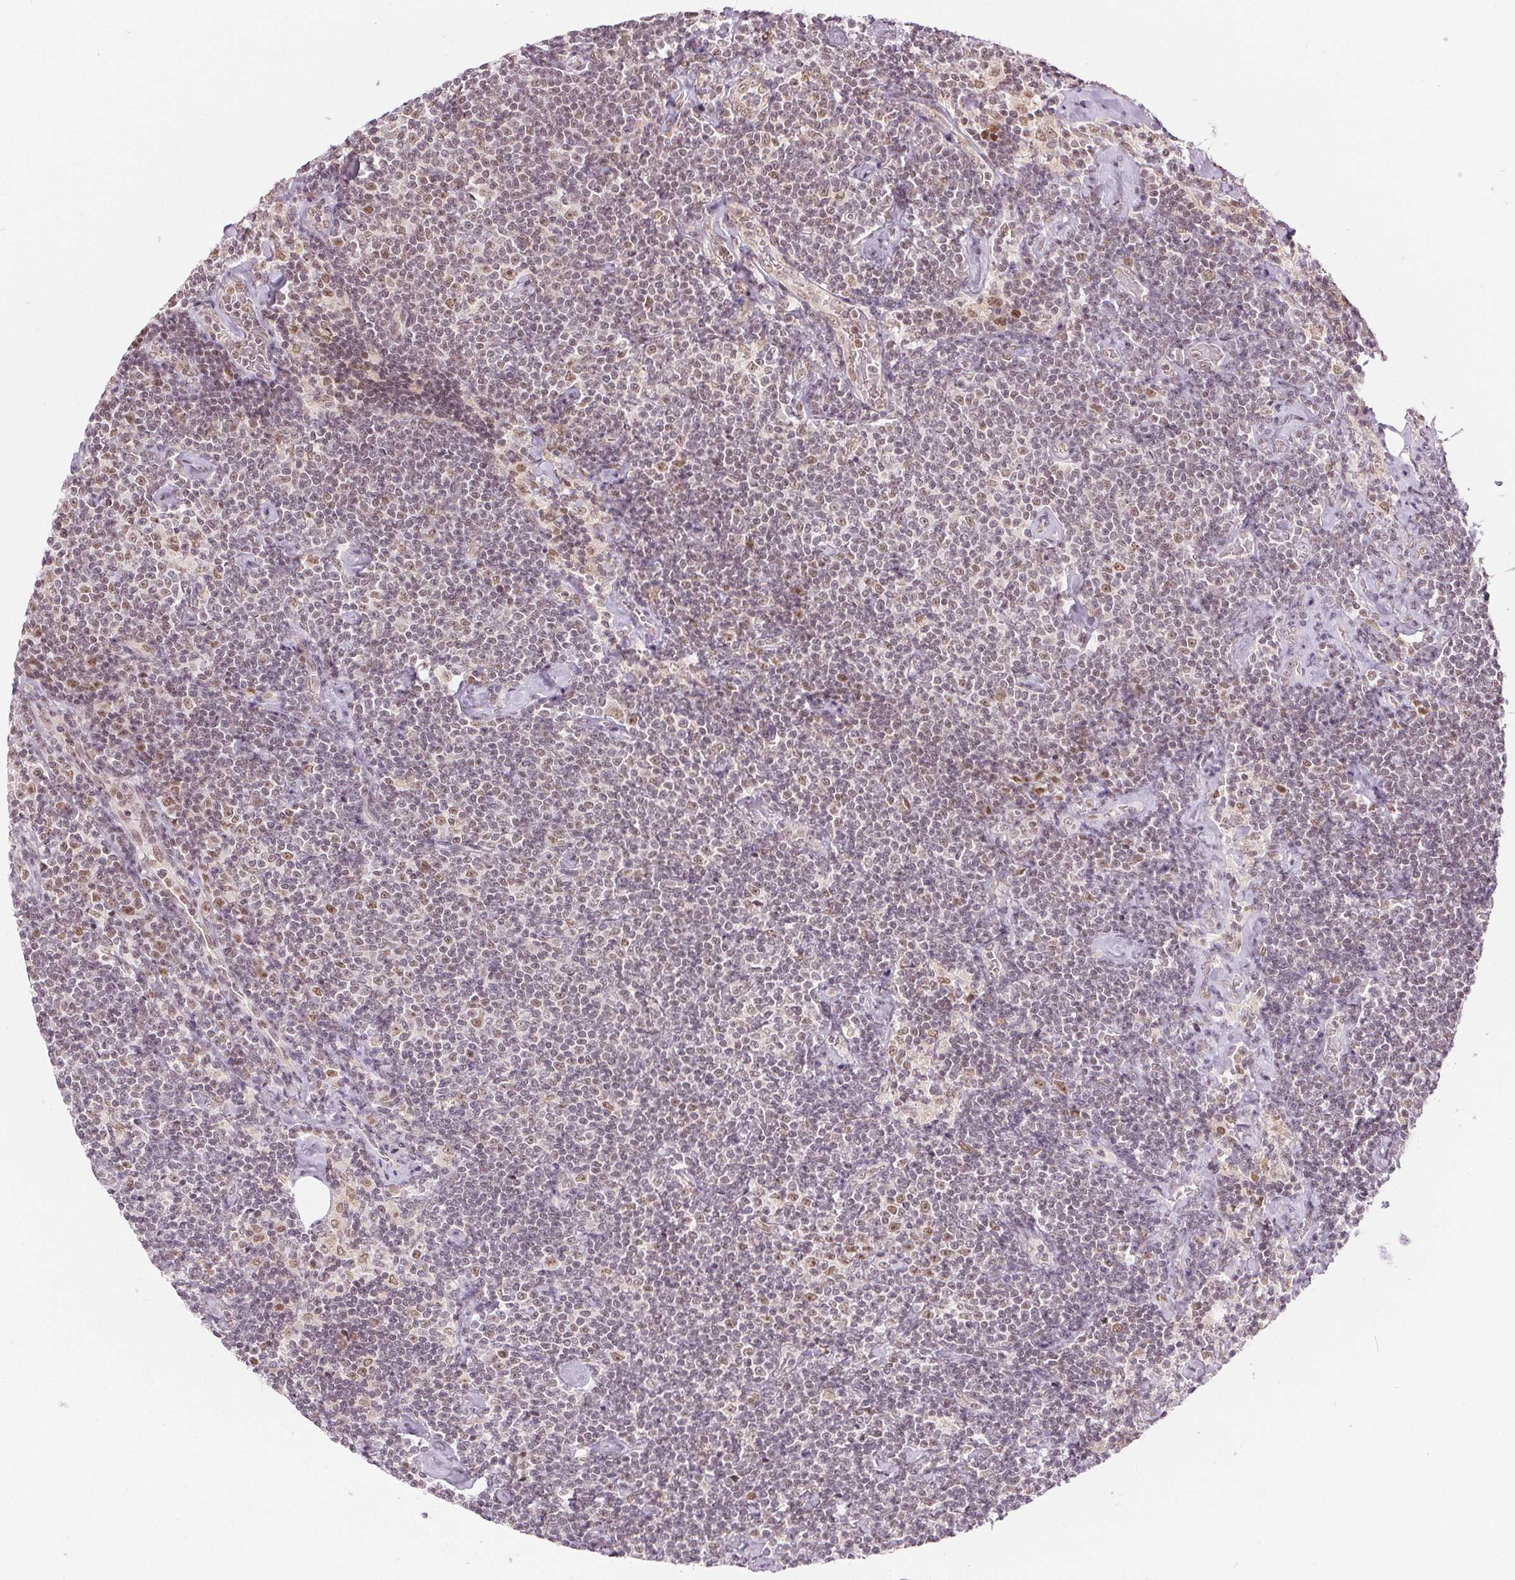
{"staining": {"intensity": "moderate", "quantity": "25%-75%", "location": "nuclear"}, "tissue": "lymphoma", "cell_type": "Tumor cells", "image_type": "cancer", "snomed": [{"axis": "morphology", "description": "Malignant lymphoma, non-Hodgkin's type, Low grade"}, {"axis": "topography", "description": "Lymph node"}], "caption": "Protein staining reveals moderate nuclear staining in about 25%-75% of tumor cells in lymphoma.", "gene": "DEK", "patient": {"sex": "male", "age": 81}}